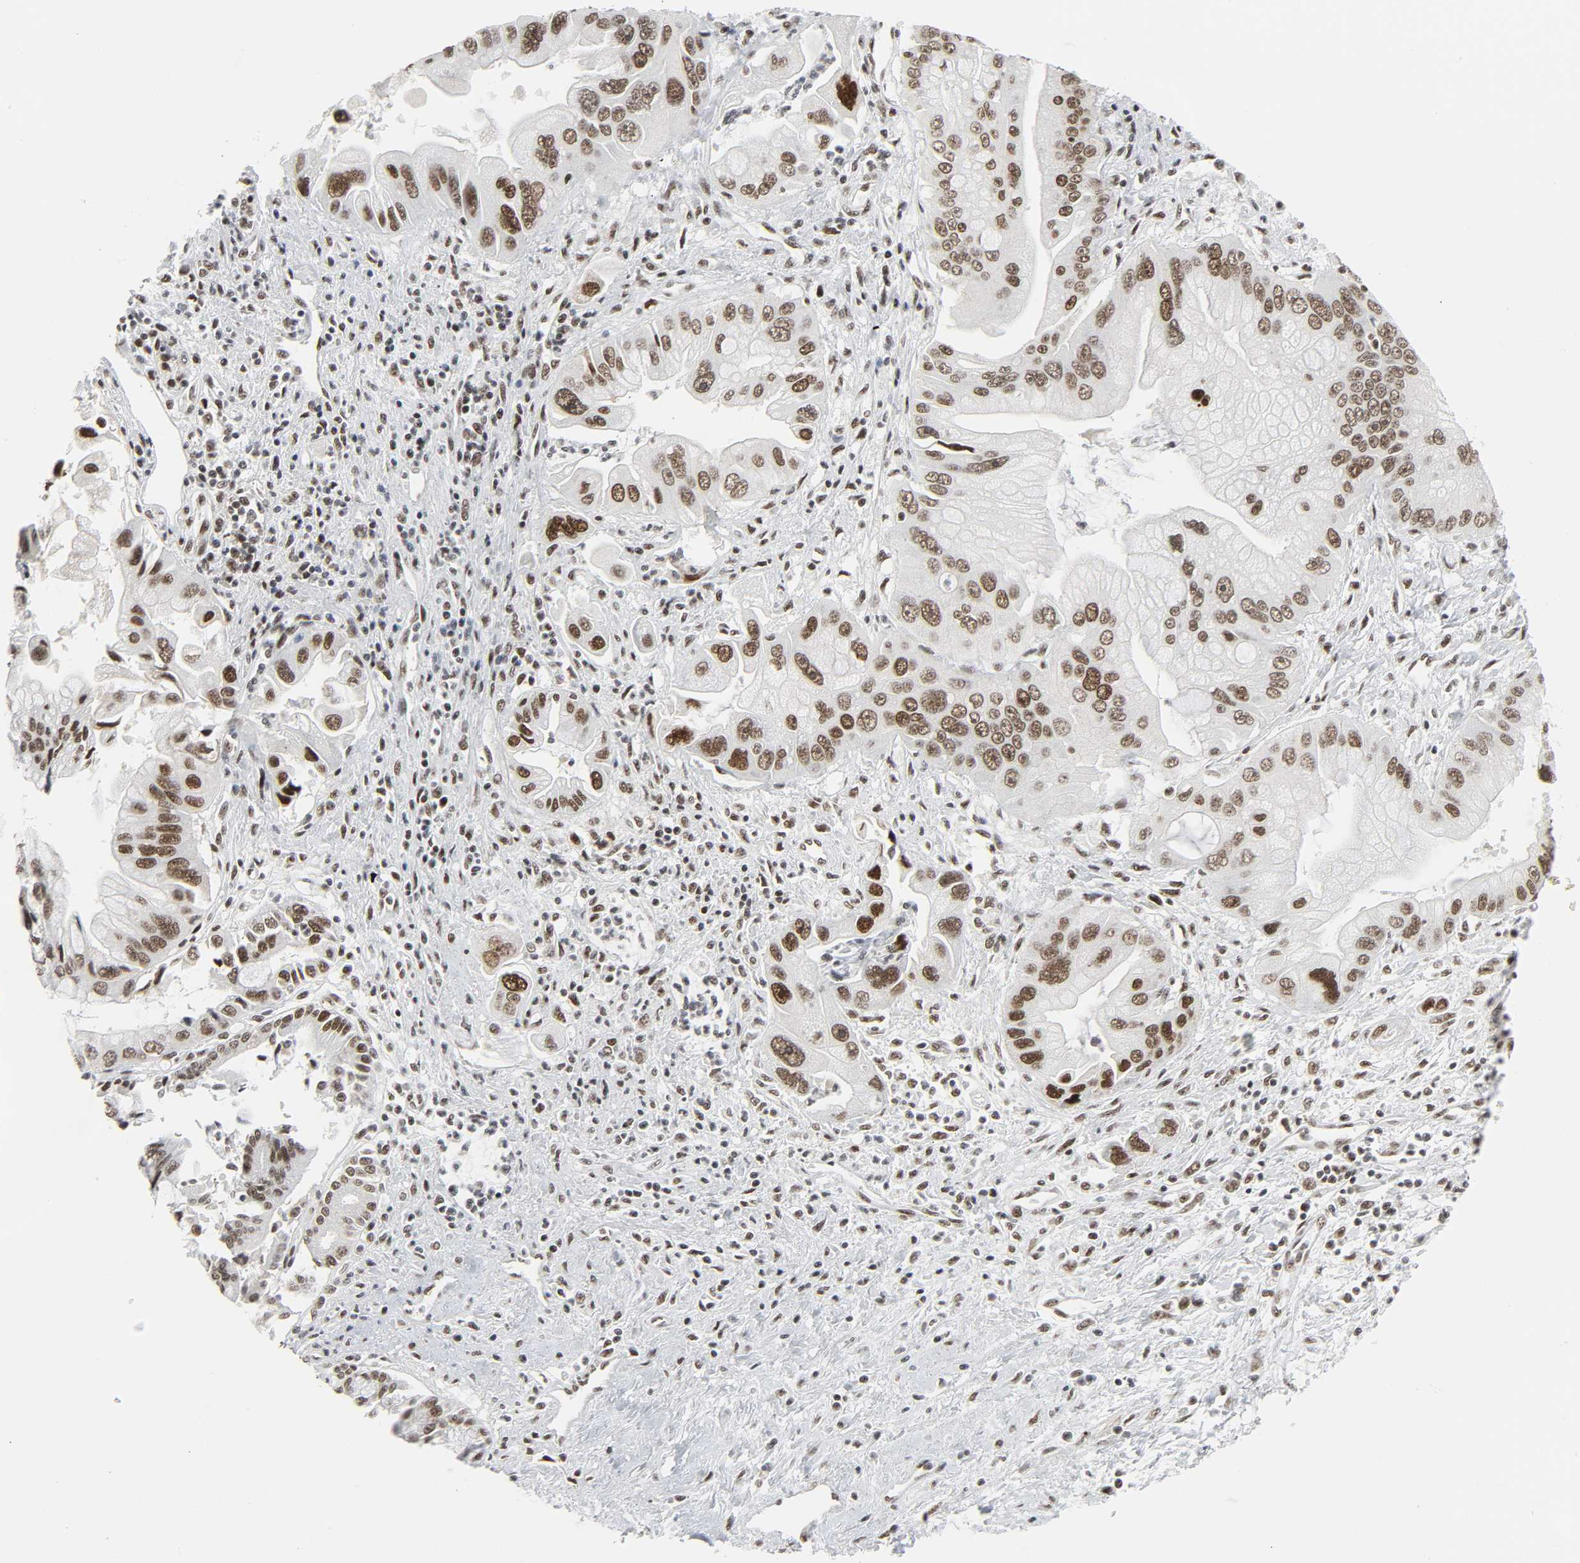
{"staining": {"intensity": "moderate", "quantity": ">75%", "location": "nuclear"}, "tissue": "pancreatic cancer", "cell_type": "Tumor cells", "image_type": "cancer", "snomed": [{"axis": "morphology", "description": "Adenocarcinoma, NOS"}, {"axis": "topography", "description": "Pancreas"}], "caption": "Pancreatic cancer stained with a protein marker exhibits moderate staining in tumor cells.", "gene": "CDK7", "patient": {"sex": "male", "age": 59}}